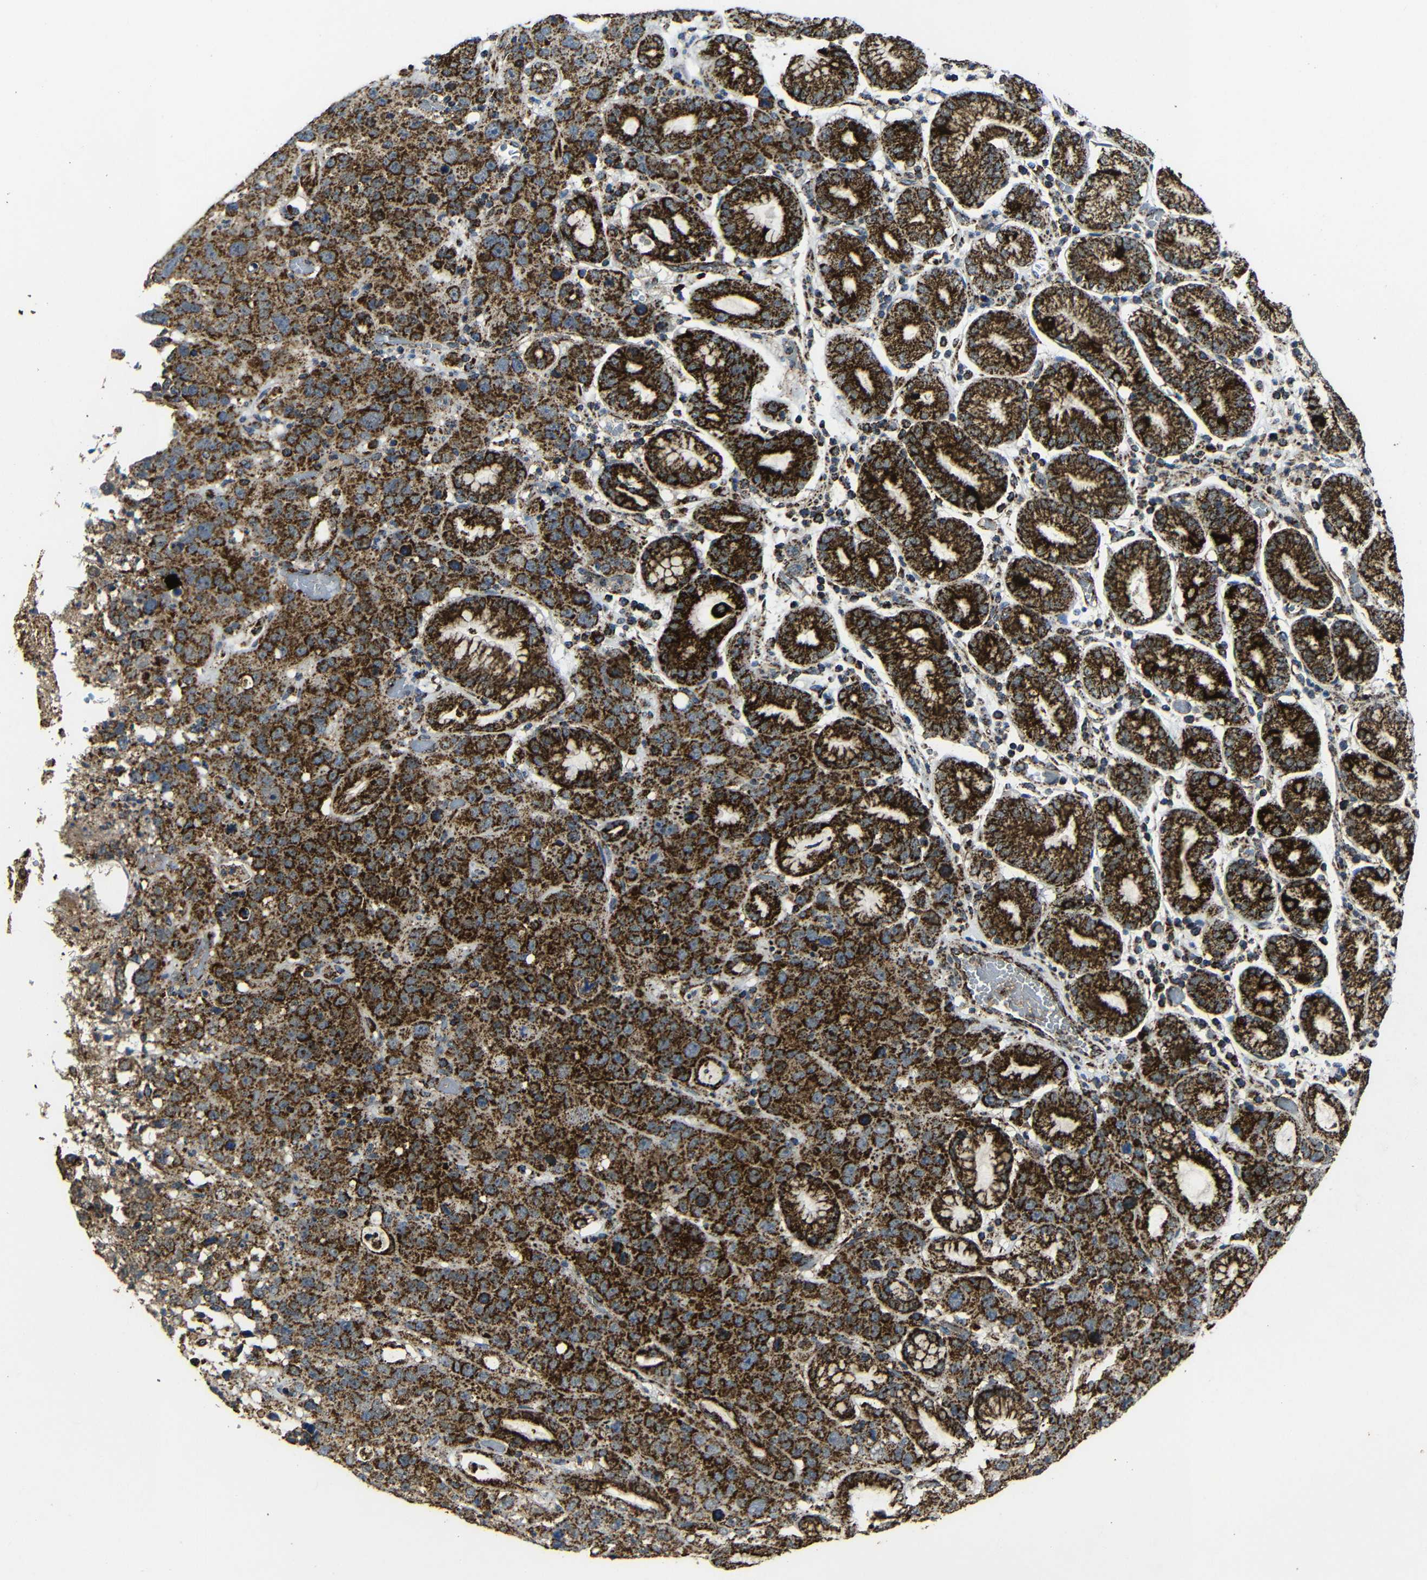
{"staining": {"intensity": "strong", "quantity": ">75%", "location": "cytoplasmic/membranous"}, "tissue": "stomach cancer", "cell_type": "Tumor cells", "image_type": "cancer", "snomed": [{"axis": "morphology", "description": "Normal tissue, NOS"}, {"axis": "morphology", "description": "Adenocarcinoma, NOS"}, {"axis": "topography", "description": "Stomach"}], "caption": "Immunohistochemical staining of human stomach adenocarcinoma exhibits strong cytoplasmic/membranous protein positivity in approximately >75% of tumor cells.", "gene": "ATP5F1A", "patient": {"sex": "male", "age": 48}}